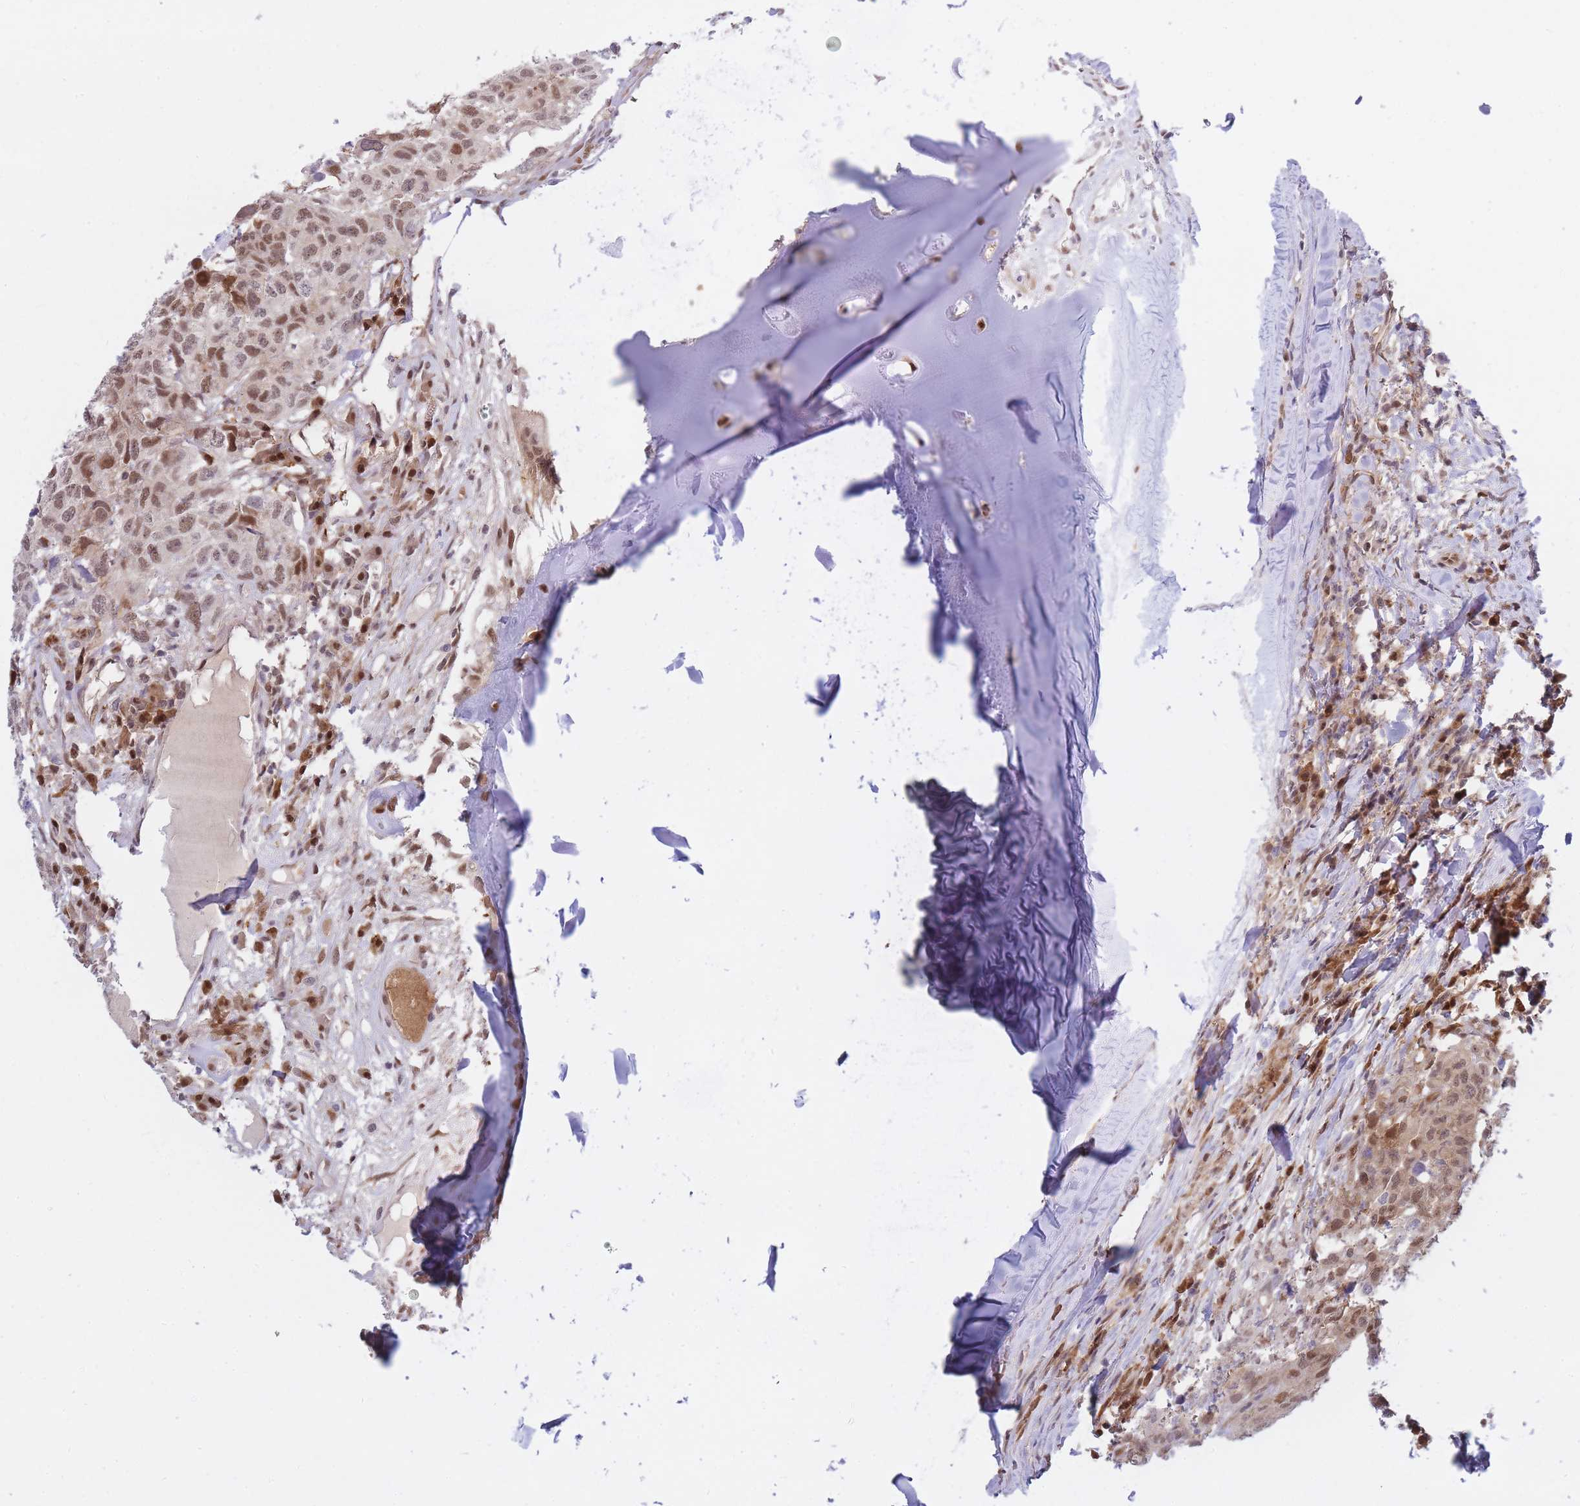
{"staining": {"intensity": "moderate", "quantity": ">75%", "location": "cytoplasmic/membranous,nuclear"}, "tissue": "head and neck cancer", "cell_type": "Tumor cells", "image_type": "cancer", "snomed": [{"axis": "morphology", "description": "Normal tissue, NOS"}, {"axis": "morphology", "description": "Squamous cell carcinoma, NOS"}, {"axis": "topography", "description": "Skeletal muscle"}, {"axis": "topography", "description": "Vascular tissue"}, {"axis": "topography", "description": "Peripheral nerve tissue"}, {"axis": "topography", "description": "Head-Neck"}], "caption": "This histopathology image displays head and neck cancer (squamous cell carcinoma) stained with immunohistochemistry to label a protein in brown. The cytoplasmic/membranous and nuclear of tumor cells show moderate positivity for the protein. Nuclei are counter-stained blue.", "gene": "NSFL1C", "patient": {"sex": "male", "age": 66}}